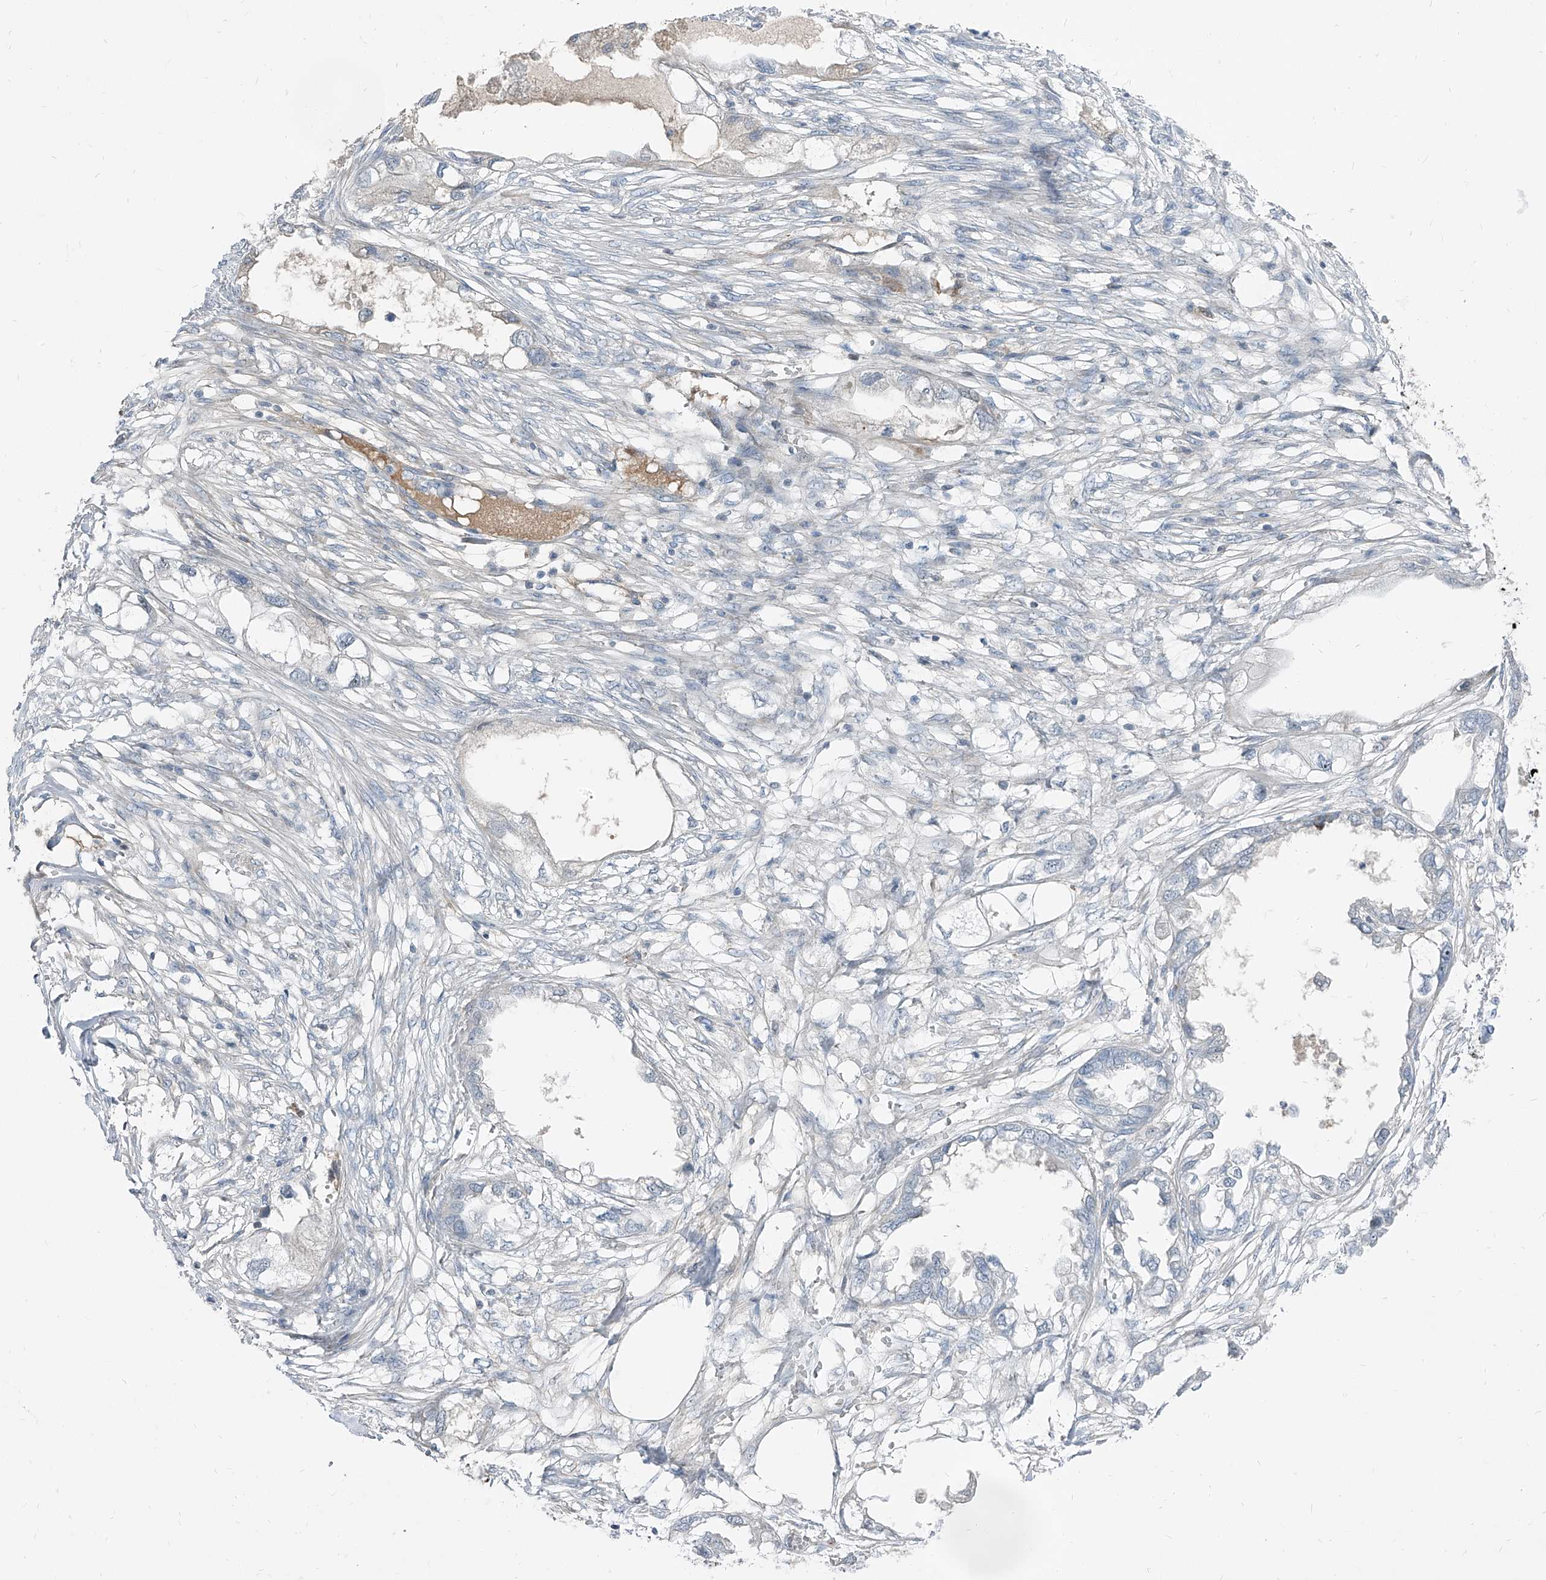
{"staining": {"intensity": "negative", "quantity": "none", "location": "none"}, "tissue": "endometrial cancer", "cell_type": "Tumor cells", "image_type": "cancer", "snomed": [{"axis": "morphology", "description": "Adenocarcinoma, NOS"}, {"axis": "morphology", "description": "Adenocarcinoma, metastatic, NOS"}, {"axis": "topography", "description": "Adipose tissue"}, {"axis": "topography", "description": "Endometrium"}], "caption": "DAB (3,3'-diaminobenzidine) immunohistochemical staining of human endometrial cancer (metastatic adenocarcinoma) displays no significant positivity in tumor cells. (Brightfield microscopy of DAB immunohistochemistry at high magnification).", "gene": "HOXA3", "patient": {"sex": "female", "age": 67}}